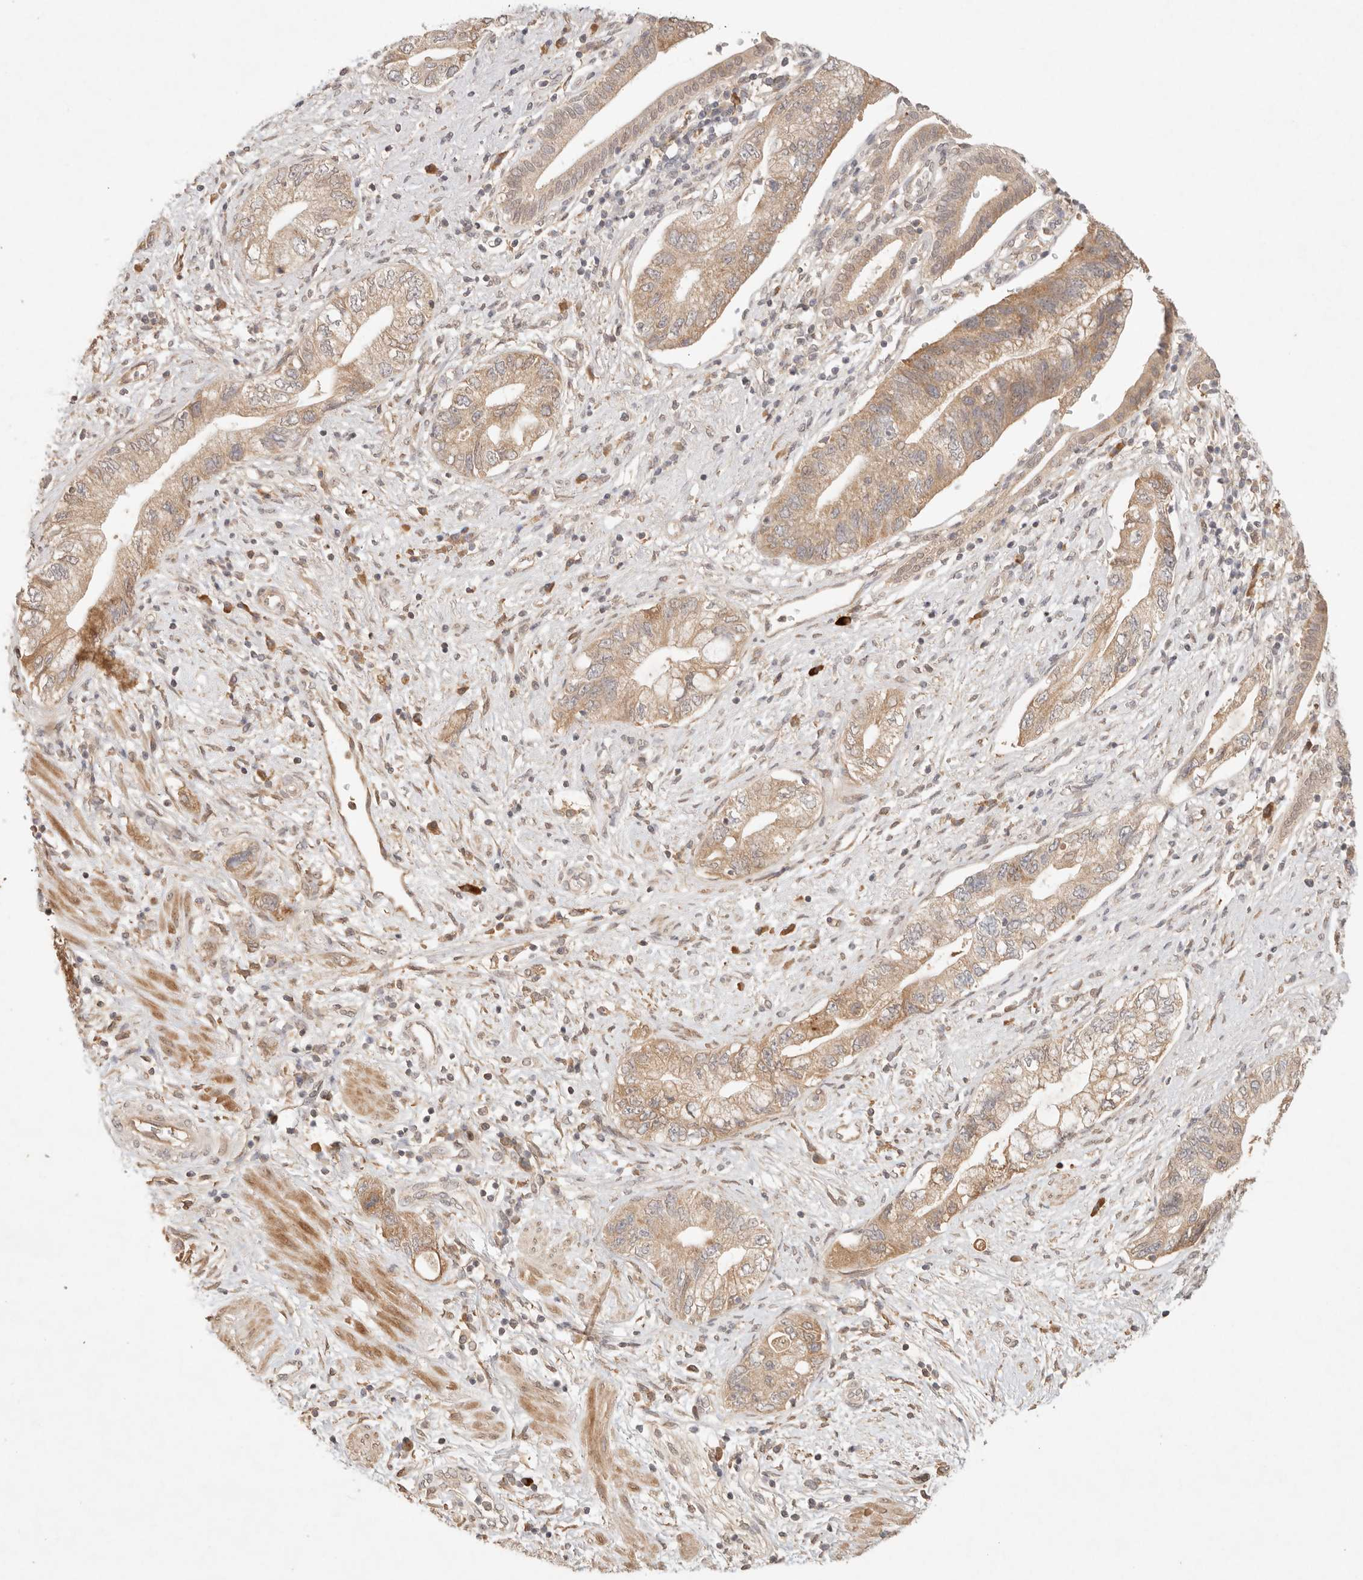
{"staining": {"intensity": "moderate", "quantity": ">75%", "location": "cytoplasmic/membranous"}, "tissue": "pancreatic cancer", "cell_type": "Tumor cells", "image_type": "cancer", "snomed": [{"axis": "morphology", "description": "Adenocarcinoma, NOS"}, {"axis": "topography", "description": "Pancreas"}], "caption": "Tumor cells reveal medium levels of moderate cytoplasmic/membranous staining in approximately >75% of cells in pancreatic cancer.", "gene": "PHLDA3", "patient": {"sex": "female", "age": 73}}